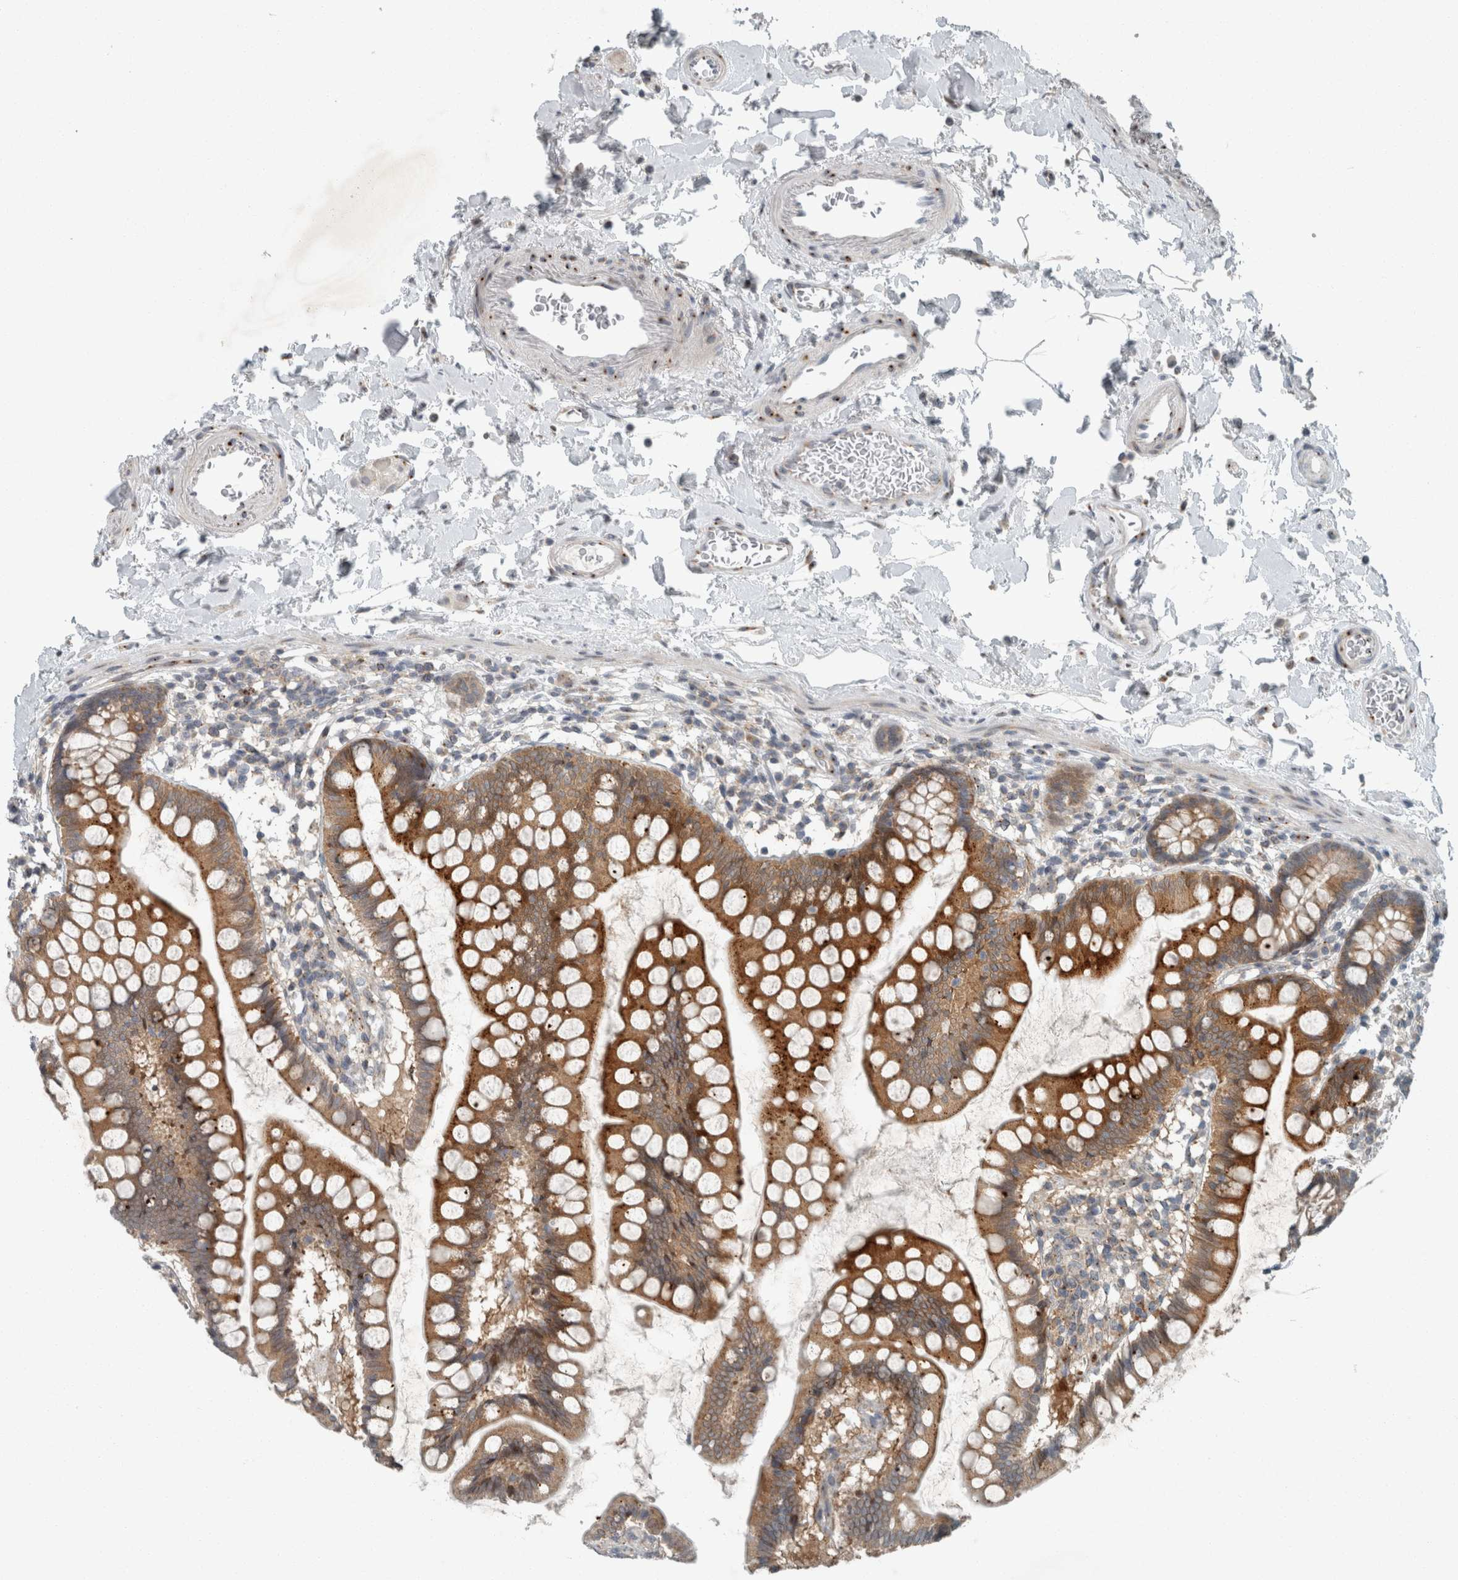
{"staining": {"intensity": "moderate", "quantity": ">75%", "location": "cytoplasmic/membranous"}, "tissue": "small intestine", "cell_type": "Glandular cells", "image_type": "normal", "snomed": [{"axis": "morphology", "description": "Normal tissue, NOS"}, {"axis": "topography", "description": "Small intestine"}], "caption": "Immunohistochemical staining of unremarkable human small intestine demonstrates moderate cytoplasmic/membranous protein expression in approximately >75% of glandular cells.", "gene": "KIF1C", "patient": {"sex": "female", "age": 84}}